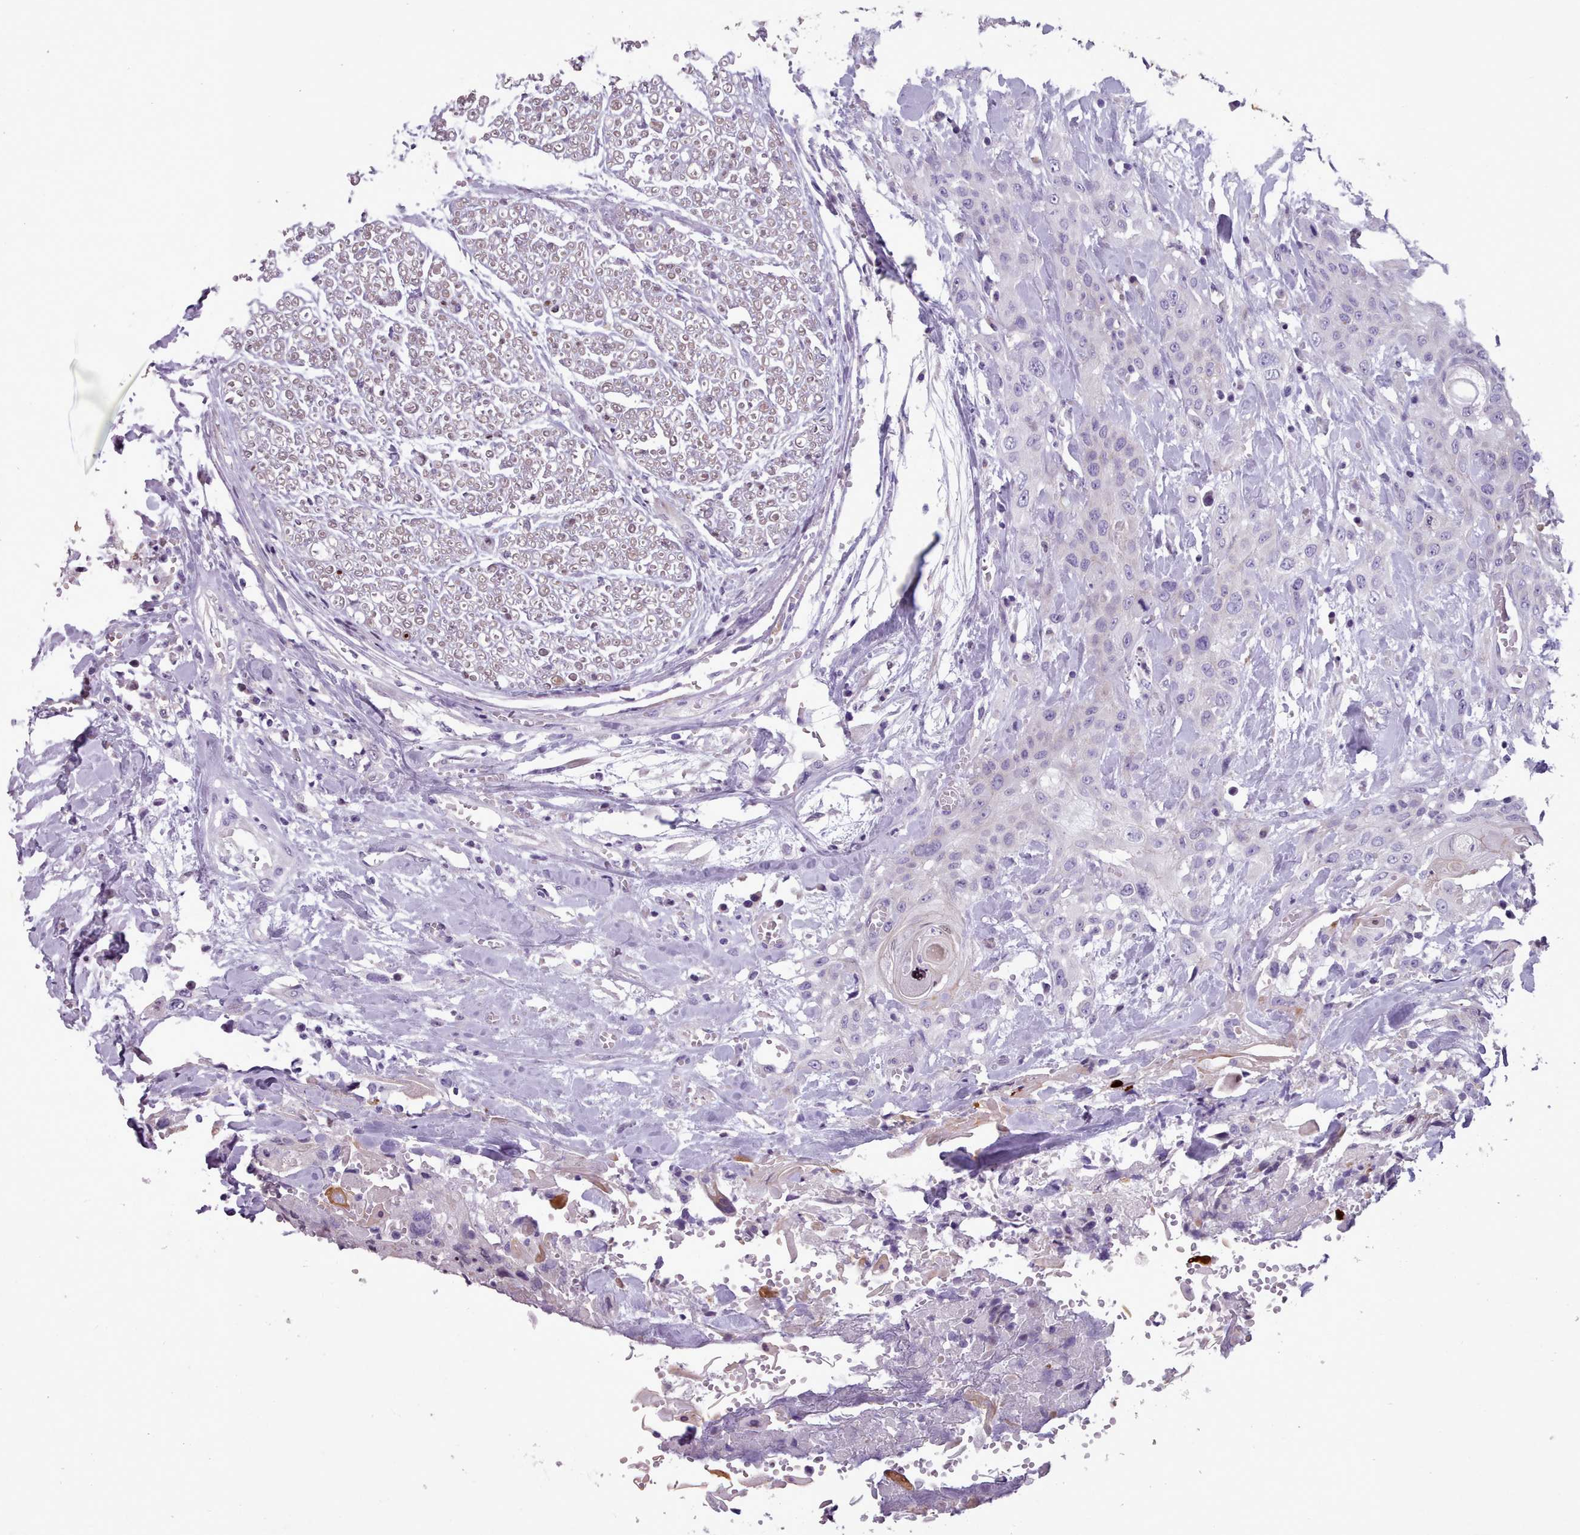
{"staining": {"intensity": "negative", "quantity": "none", "location": "none"}, "tissue": "head and neck cancer", "cell_type": "Tumor cells", "image_type": "cancer", "snomed": [{"axis": "morphology", "description": "Squamous cell carcinoma, NOS"}, {"axis": "topography", "description": "Head-Neck"}], "caption": "This is an immunohistochemistry (IHC) micrograph of squamous cell carcinoma (head and neck). There is no staining in tumor cells.", "gene": "KCNT2", "patient": {"sex": "female", "age": 43}}